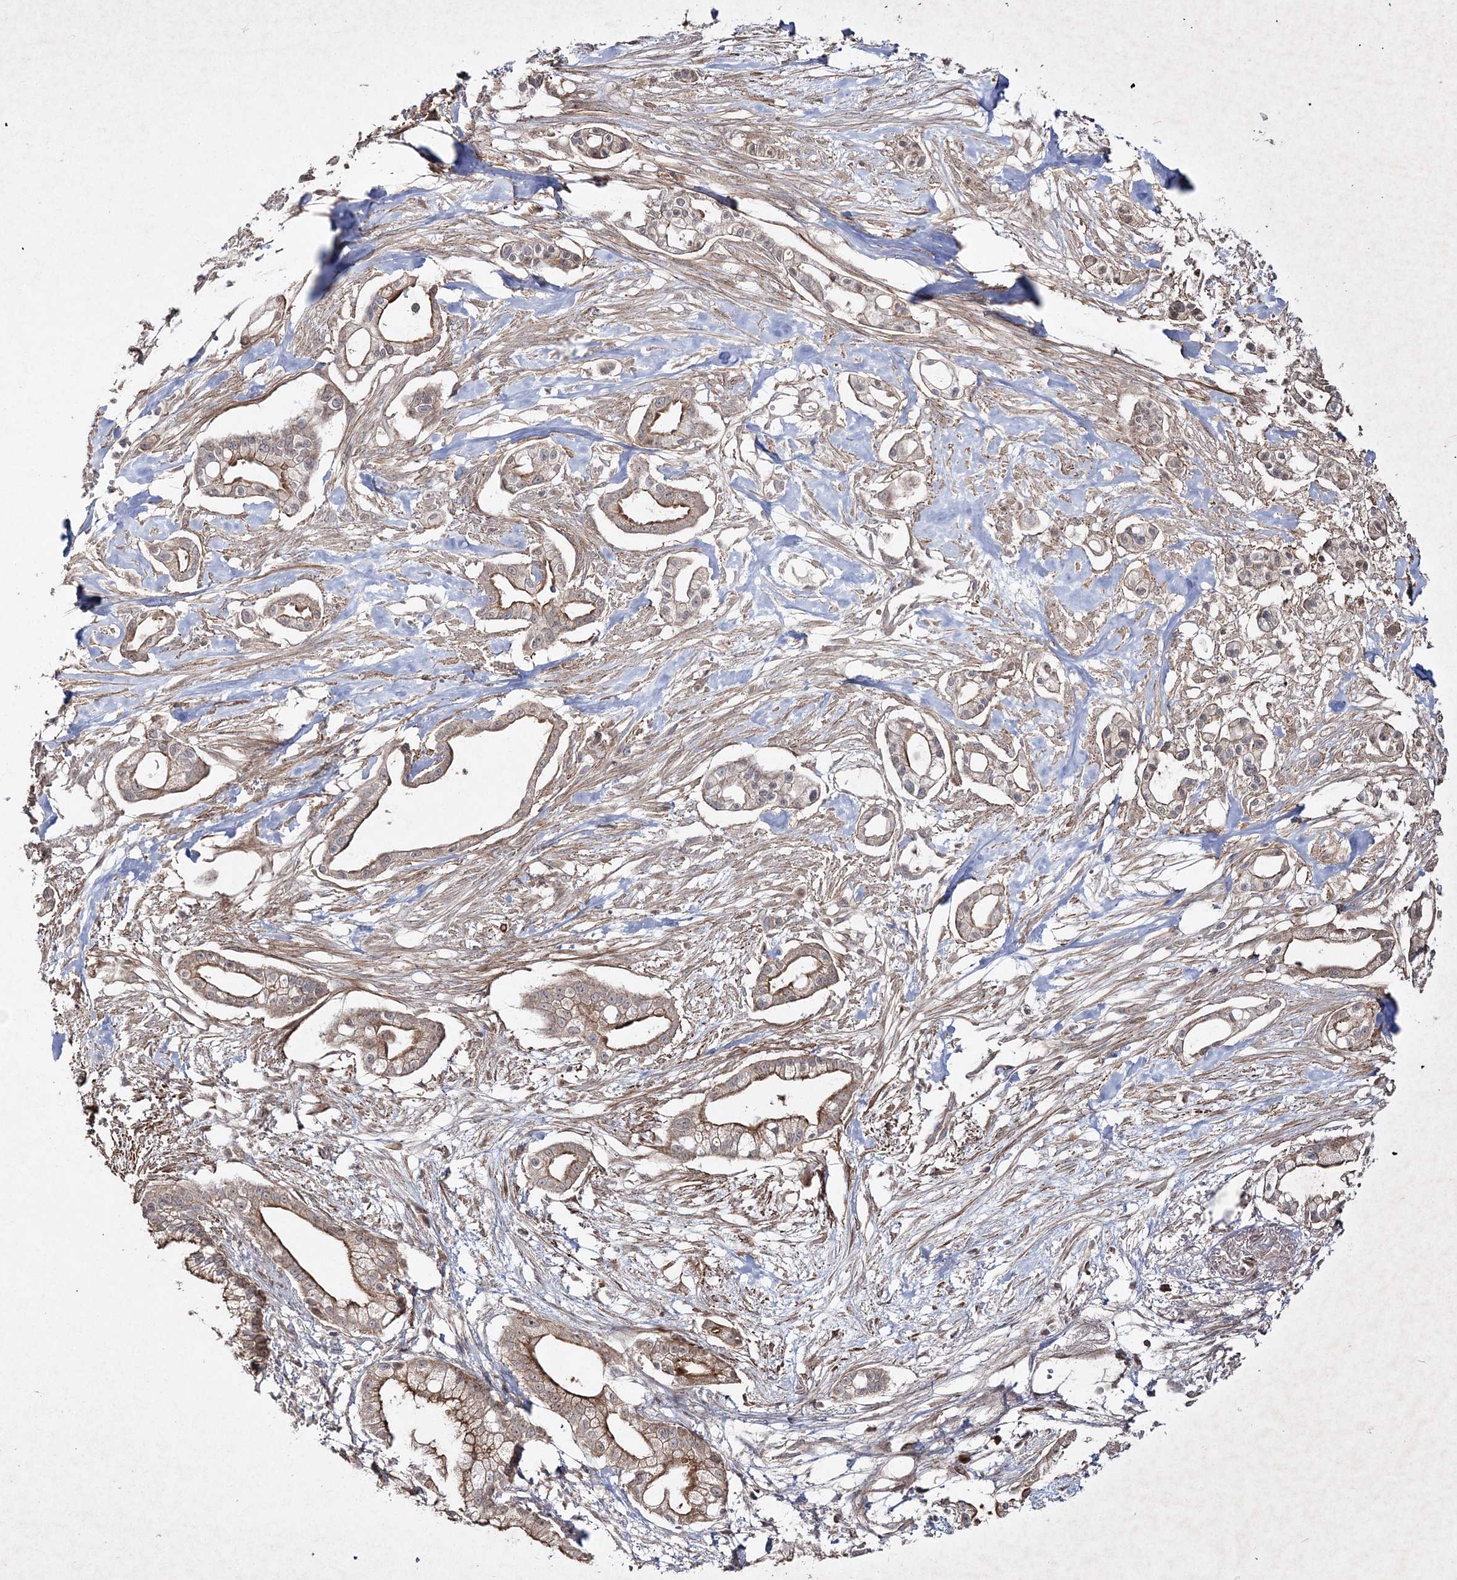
{"staining": {"intensity": "moderate", "quantity": "25%-75%", "location": "cytoplasmic/membranous"}, "tissue": "pancreatic cancer", "cell_type": "Tumor cells", "image_type": "cancer", "snomed": [{"axis": "morphology", "description": "Adenocarcinoma, NOS"}, {"axis": "topography", "description": "Pancreas"}], "caption": "Immunohistochemistry (IHC) histopathology image of neoplastic tissue: pancreatic cancer (adenocarcinoma) stained using immunohistochemistry (IHC) demonstrates medium levels of moderate protein expression localized specifically in the cytoplasmic/membranous of tumor cells, appearing as a cytoplasmic/membranous brown color.", "gene": "MOCS2", "patient": {"sex": "male", "age": 68}}